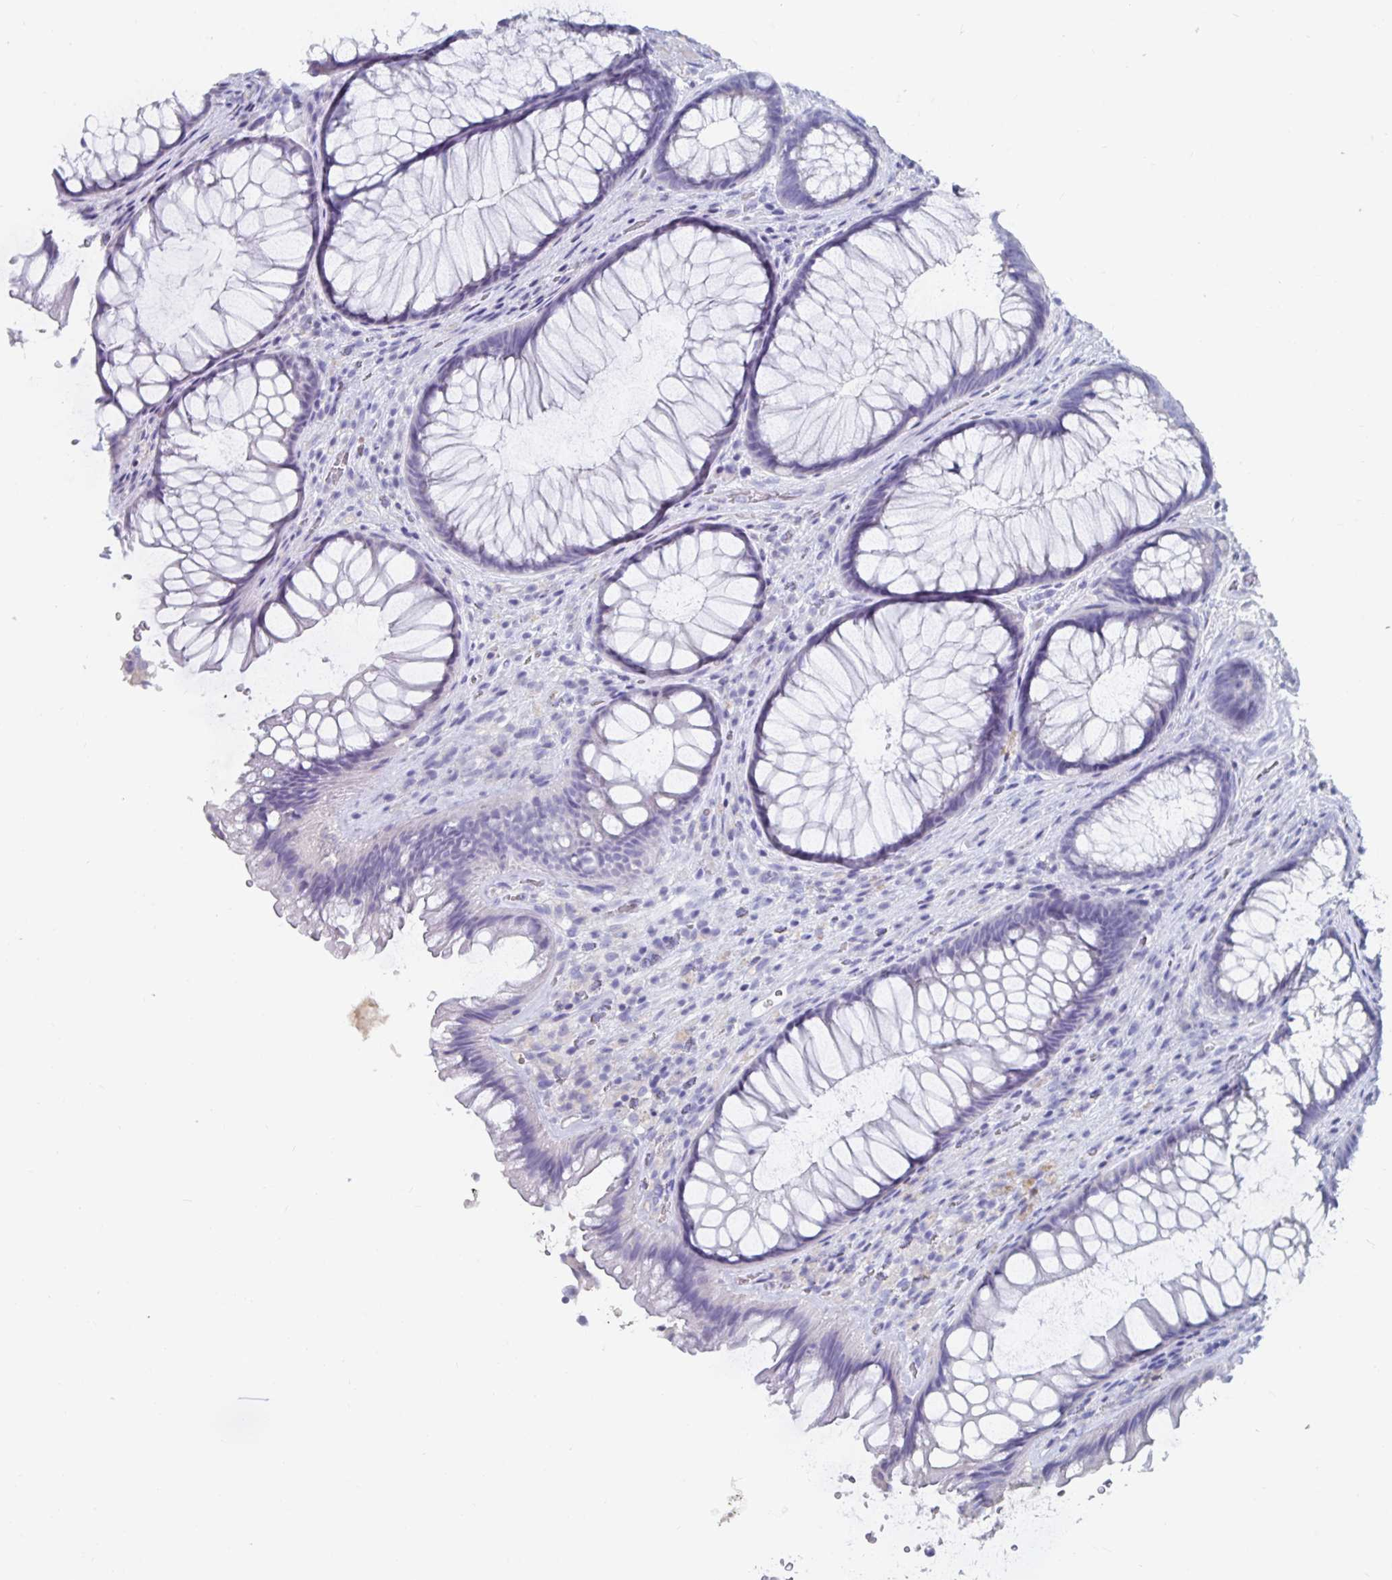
{"staining": {"intensity": "negative", "quantity": "none", "location": "none"}, "tissue": "rectum", "cell_type": "Glandular cells", "image_type": "normal", "snomed": [{"axis": "morphology", "description": "Normal tissue, NOS"}, {"axis": "topography", "description": "Rectum"}], "caption": "Glandular cells are negative for brown protein staining in benign rectum.", "gene": "CFAP69", "patient": {"sex": "male", "age": 53}}